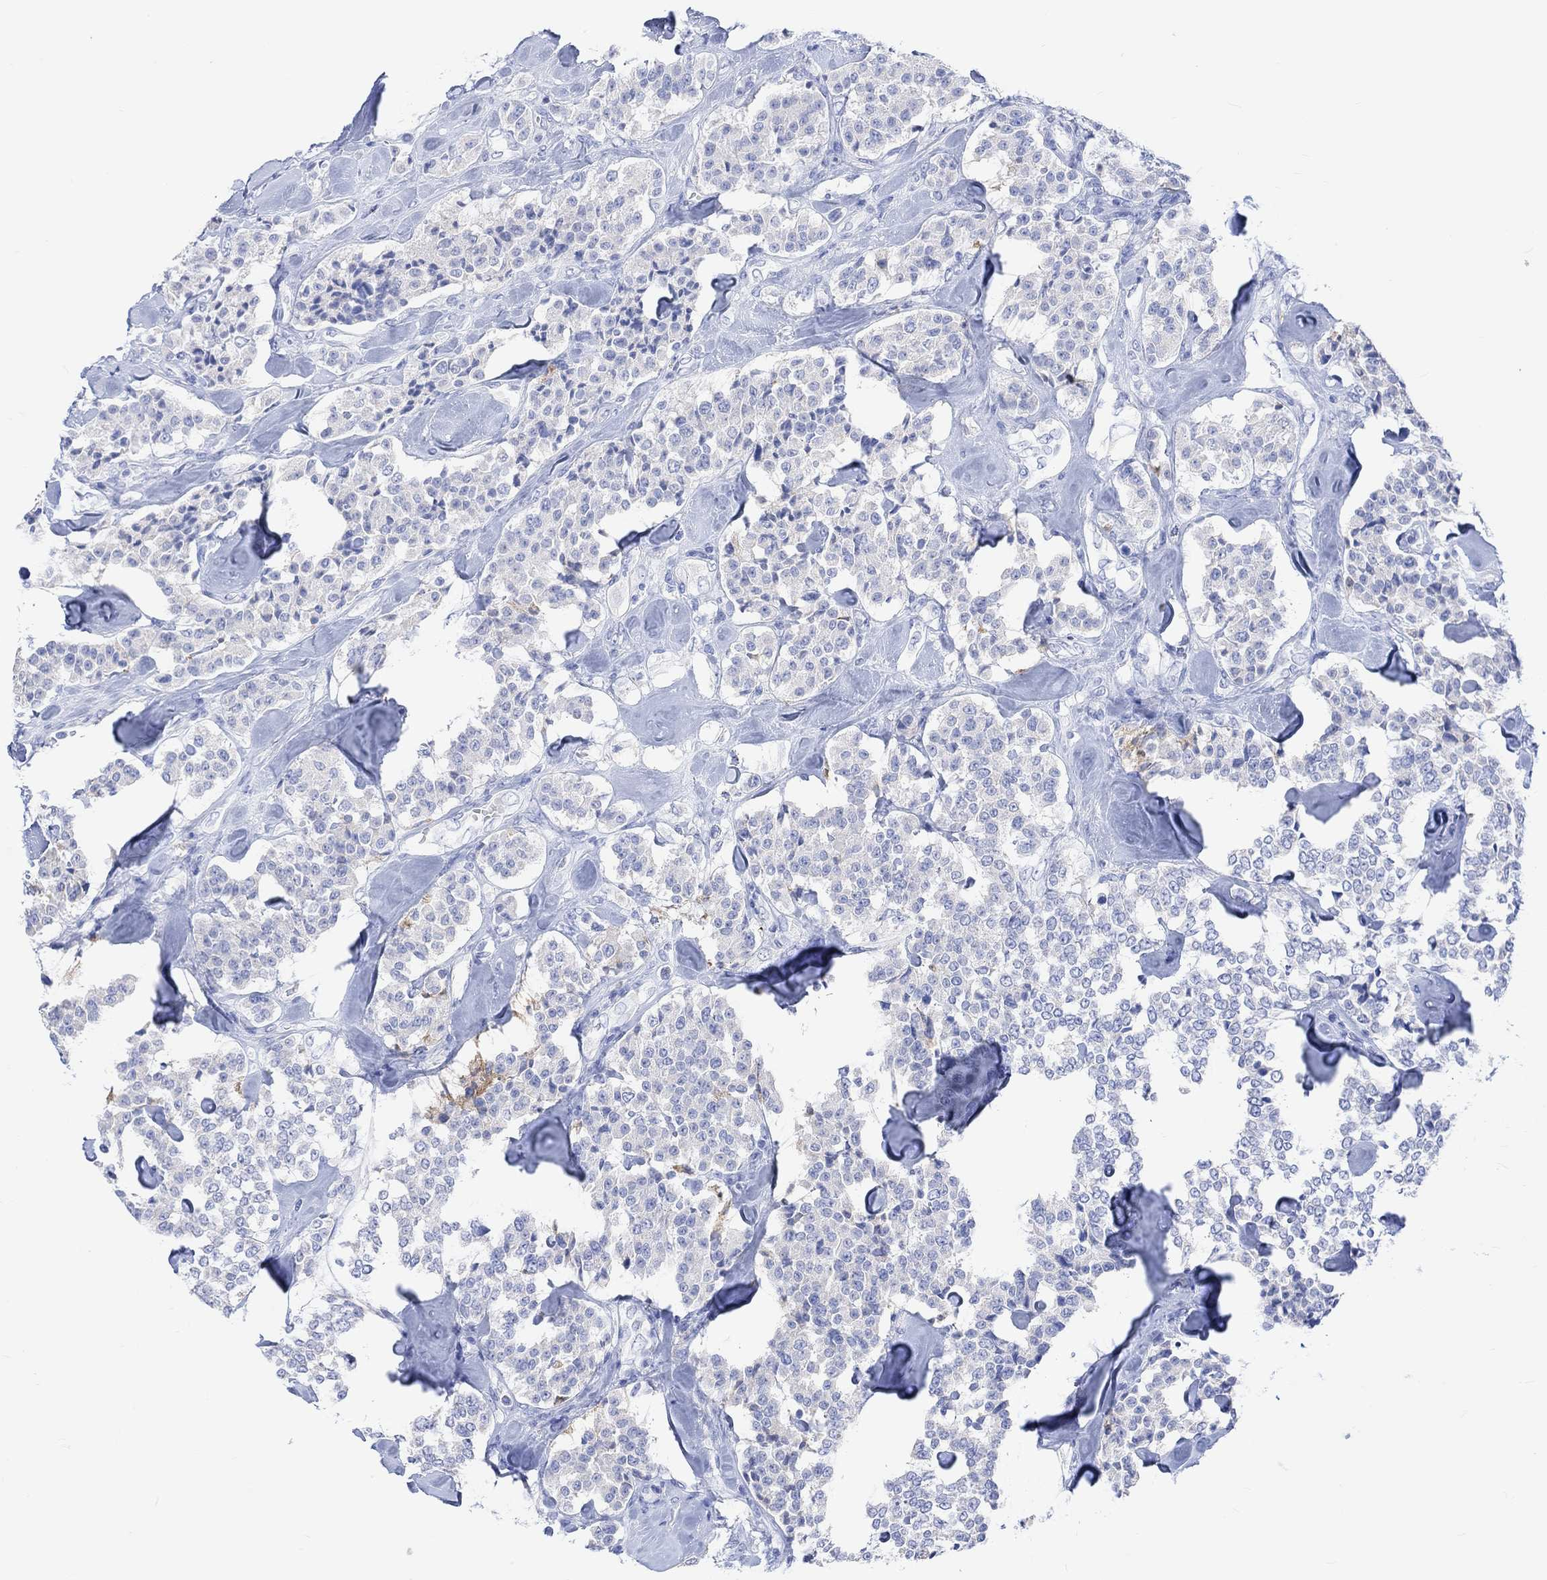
{"staining": {"intensity": "negative", "quantity": "none", "location": "none"}, "tissue": "carcinoid", "cell_type": "Tumor cells", "image_type": "cancer", "snomed": [{"axis": "morphology", "description": "Carcinoid, malignant, NOS"}, {"axis": "topography", "description": "Pancreas"}], "caption": "This is a micrograph of immunohistochemistry staining of carcinoid, which shows no positivity in tumor cells. The staining was performed using DAB to visualize the protein expression in brown, while the nuclei were stained in blue with hematoxylin (Magnification: 20x).", "gene": "CALCA", "patient": {"sex": "male", "age": 41}}